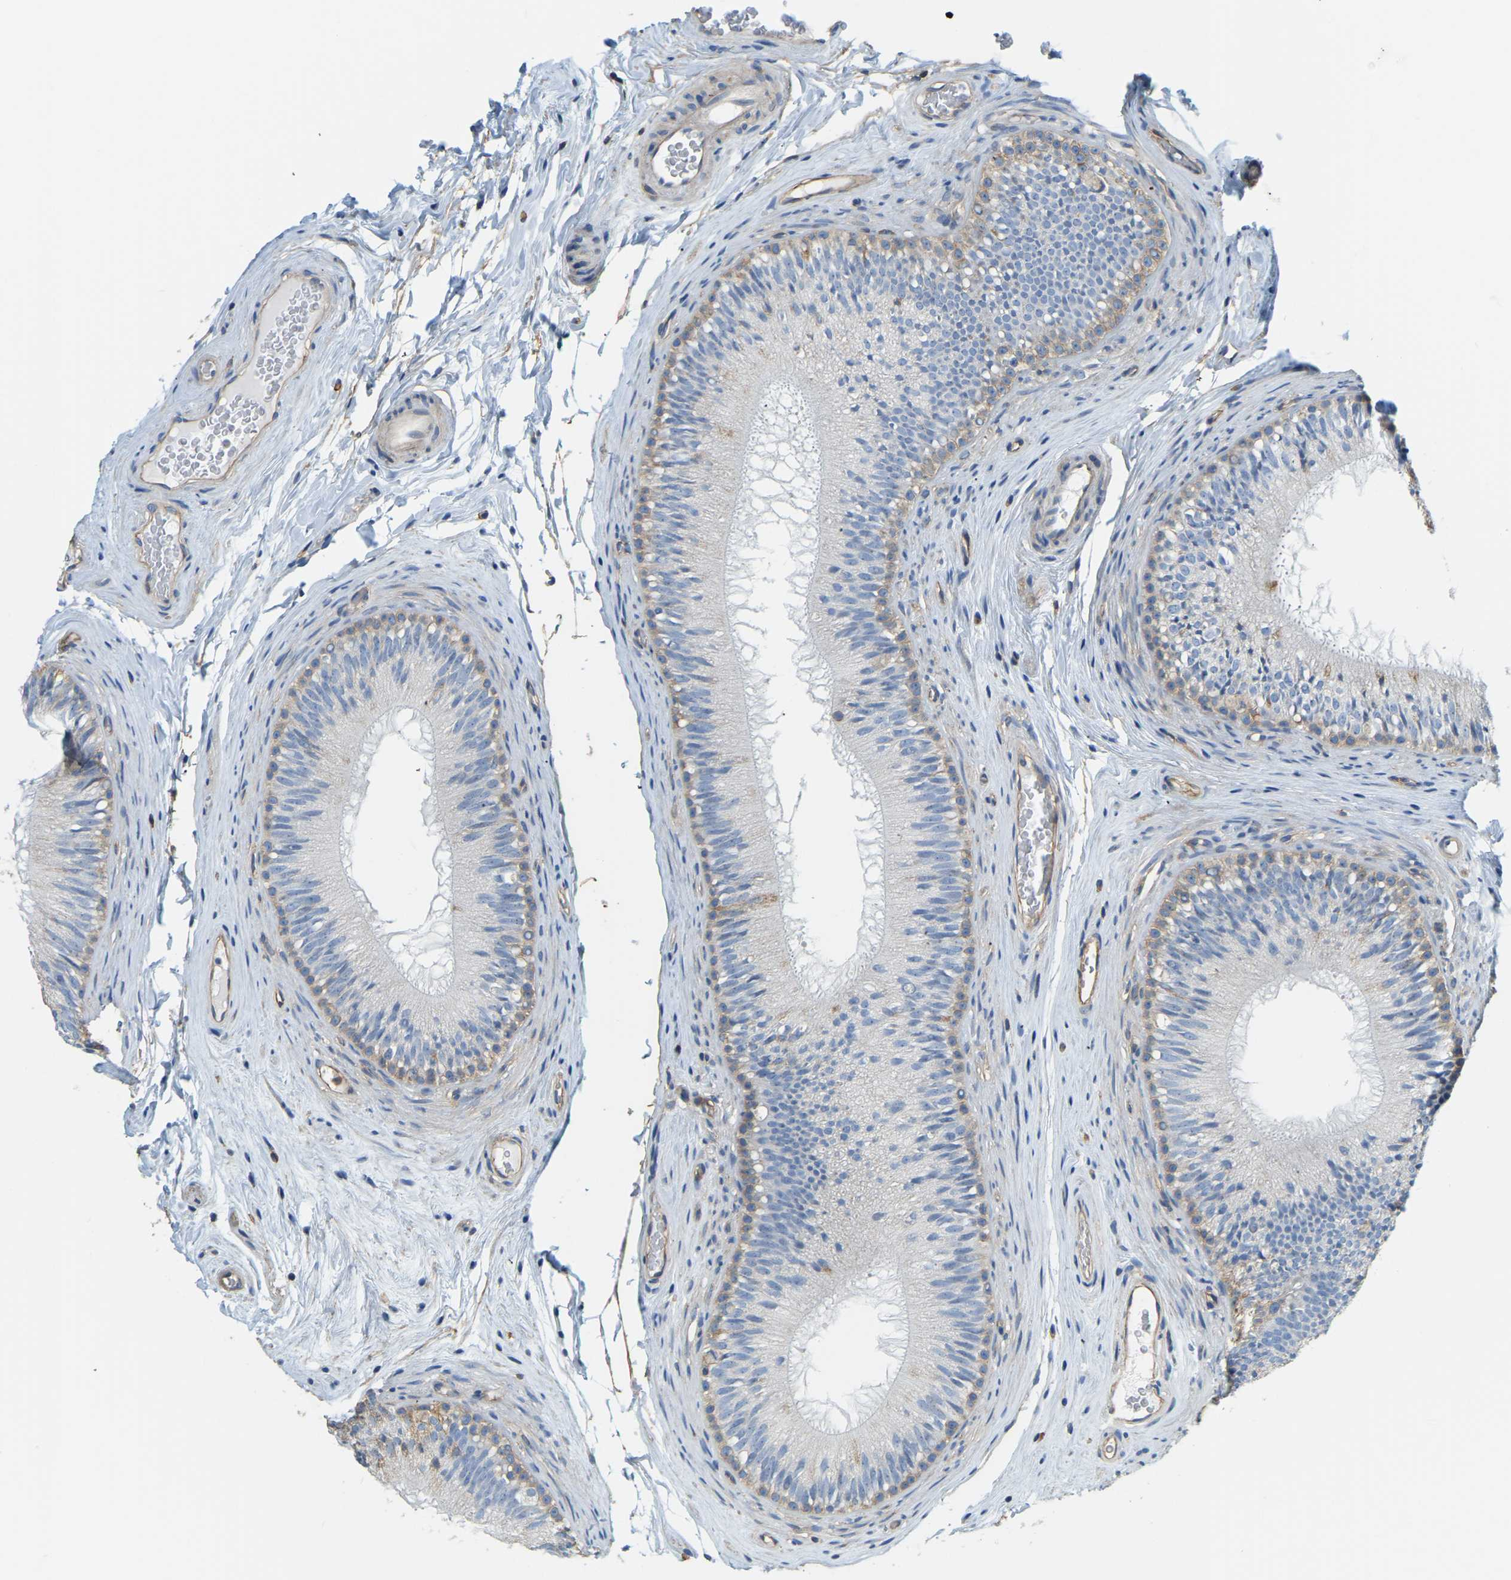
{"staining": {"intensity": "moderate", "quantity": "25%-75%", "location": "cytoplasmic/membranous"}, "tissue": "epididymis", "cell_type": "Glandular cells", "image_type": "normal", "snomed": [{"axis": "morphology", "description": "Normal tissue, NOS"}, {"axis": "topography", "description": "Testis"}, {"axis": "topography", "description": "Epididymis"}], "caption": "Immunohistochemical staining of unremarkable epididymis shows medium levels of moderate cytoplasmic/membranous positivity in approximately 25%-75% of glandular cells.", "gene": "AHNAK", "patient": {"sex": "male", "age": 36}}